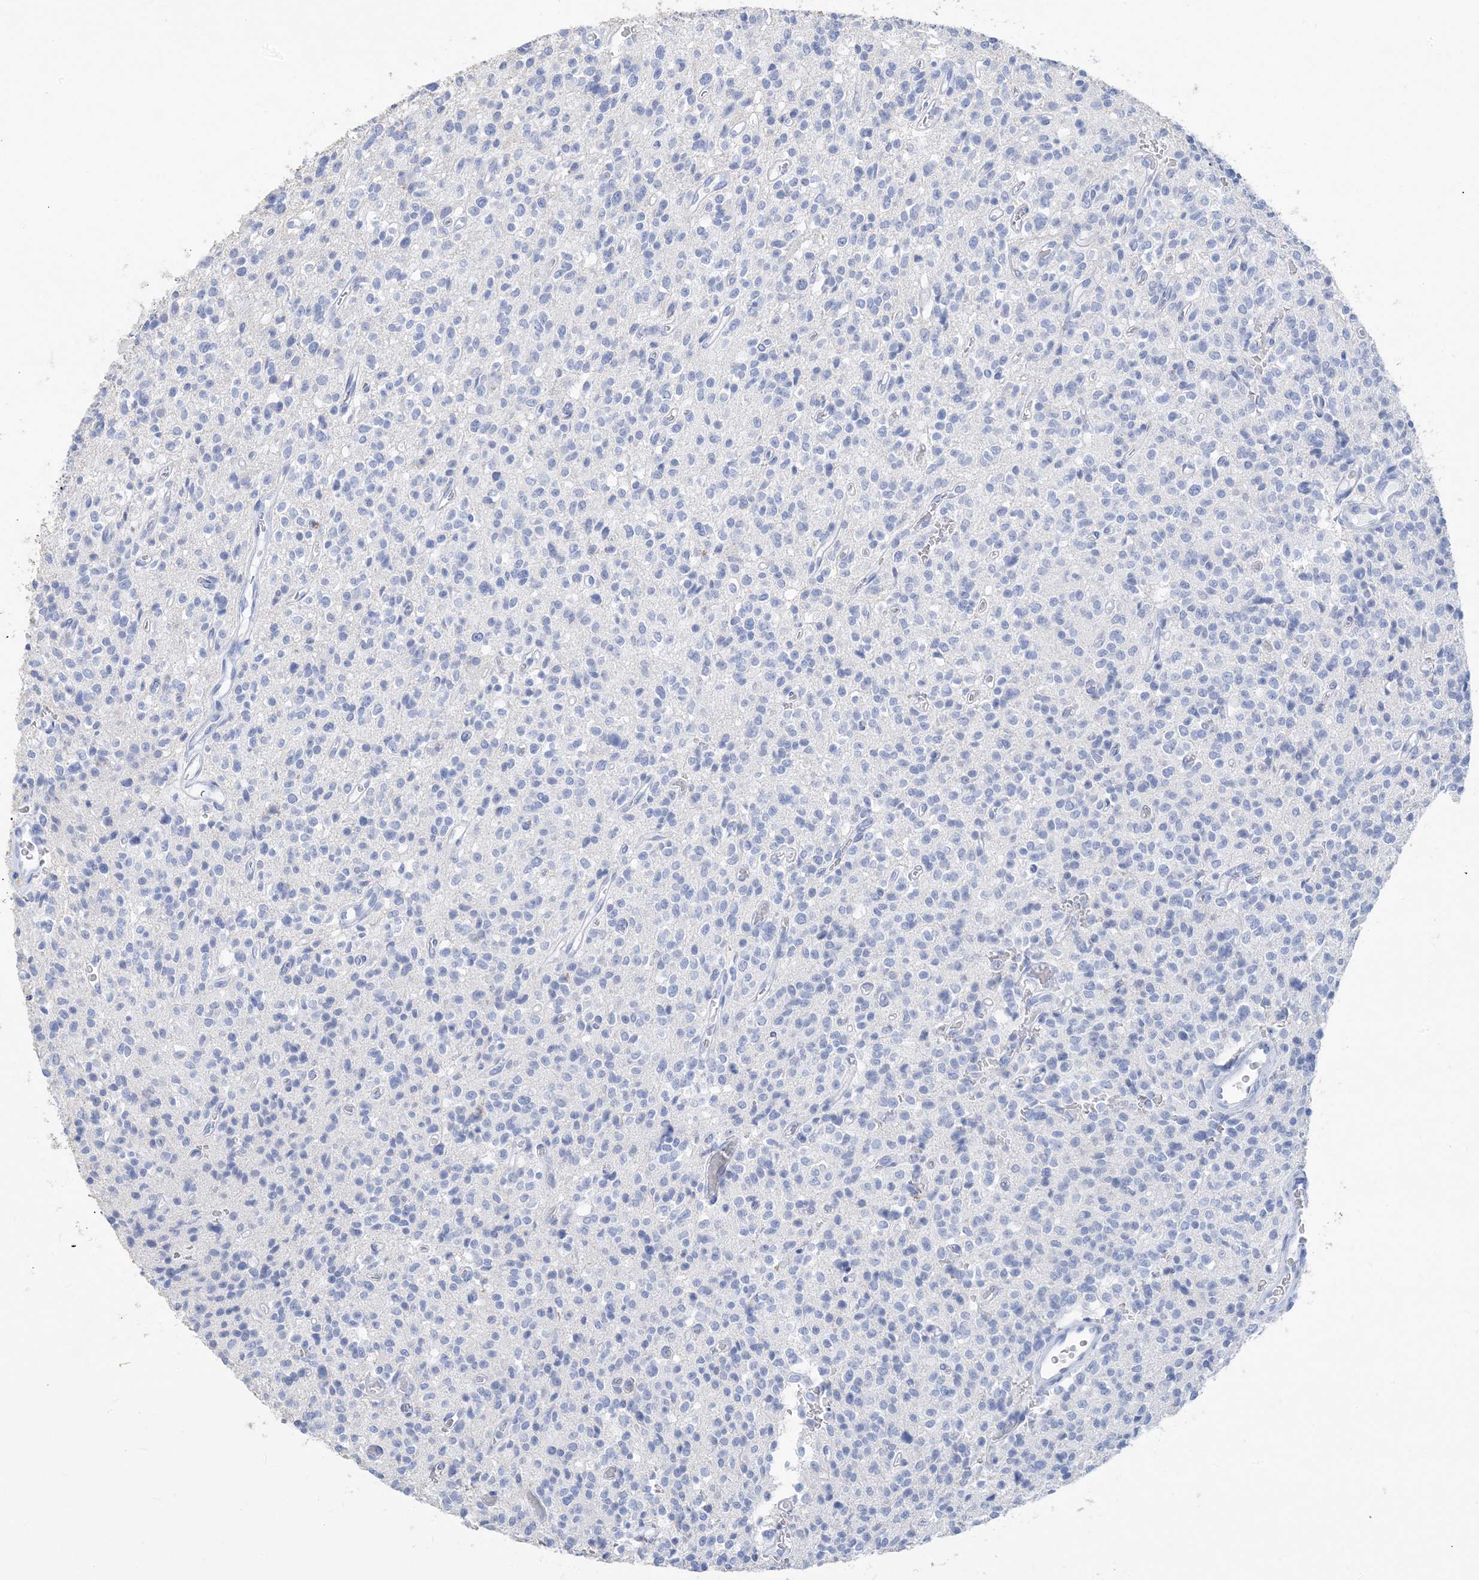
{"staining": {"intensity": "negative", "quantity": "none", "location": "none"}, "tissue": "glioma", "cell_type": "Tumor cells", "image_type": "cancer", "snomed": [{"axis": "morphology", "description": "Glioma, malignant, High grade"}, {"axis": "topography", "description": "Brain"}], "caption": "Malignant glioma (high-grade) stained for a protein using immunohistochemistry (IHC) shows no staining tumor cells.", "gene": "SH3YL1", "patient": {"sex": "male", "age": 34}}